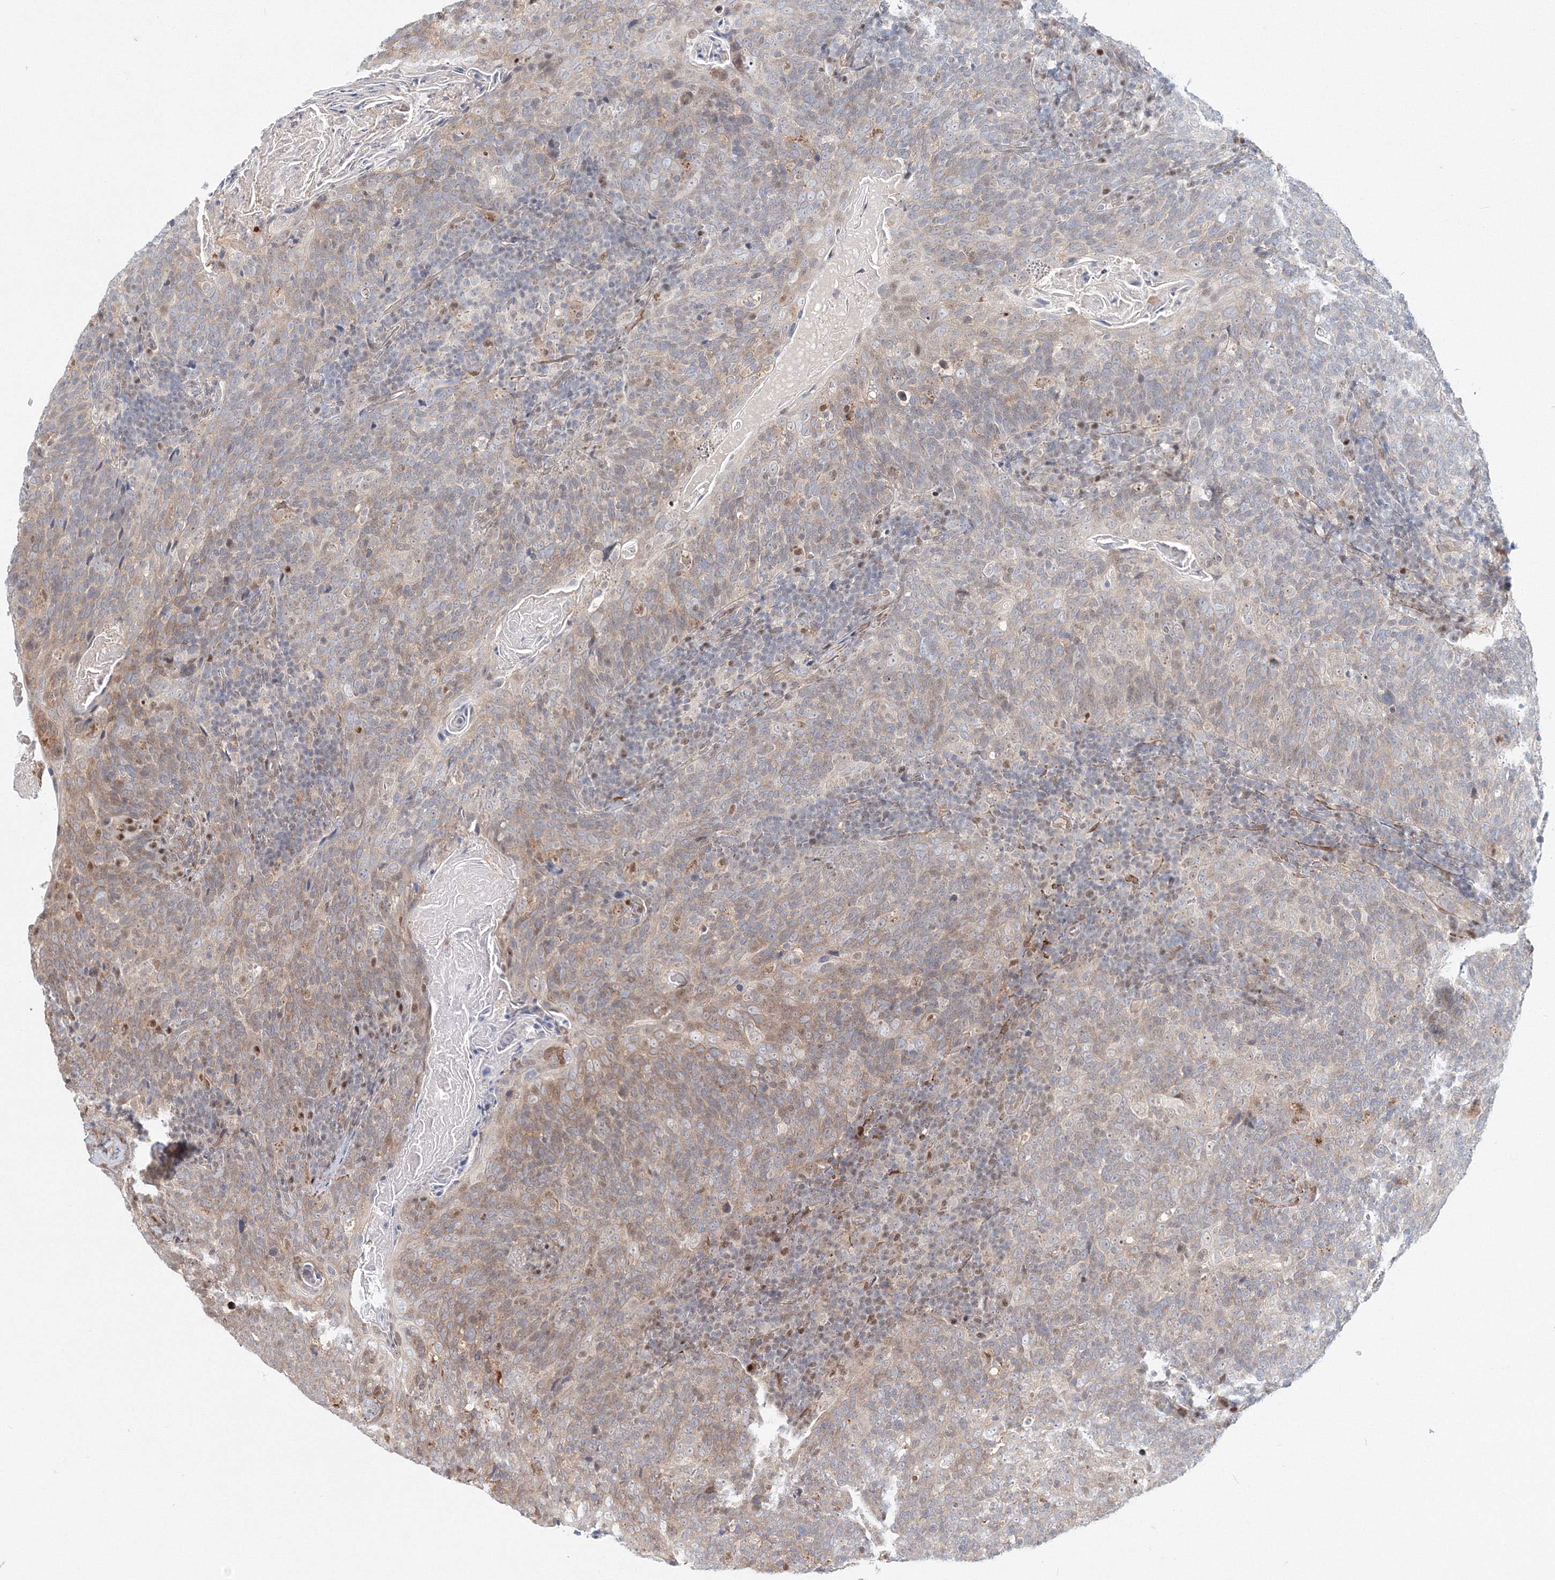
{"staining": {"intensity": "weak", "quantity": "25%-75%", "location": "cytoplasmic/membranous"}, "tissue": "head and neck cancer", "cell_type": "Tumor cells", "image_type": "cancer", "snomed": [{"axis": "morphology", "description": "Squamous cell carcinoma, NOS"}, {"axis": "morphology", "description": "Squamous cell carcinoma, metastatic, NOS"}, {"axis": "topography", "description": "Lymph node"}, {"axis": "topography", "description": "Head-Neck"}], "caption": "Squamous cell carcinoma (head and neck) stained for a protein (brown) exhibits weak cytoplasmic/membranous positive expression in approximately 25%-75% of tumor cells.", "gene": "ARHGAP21", "patient": {"sex": "male", "age": 62}}